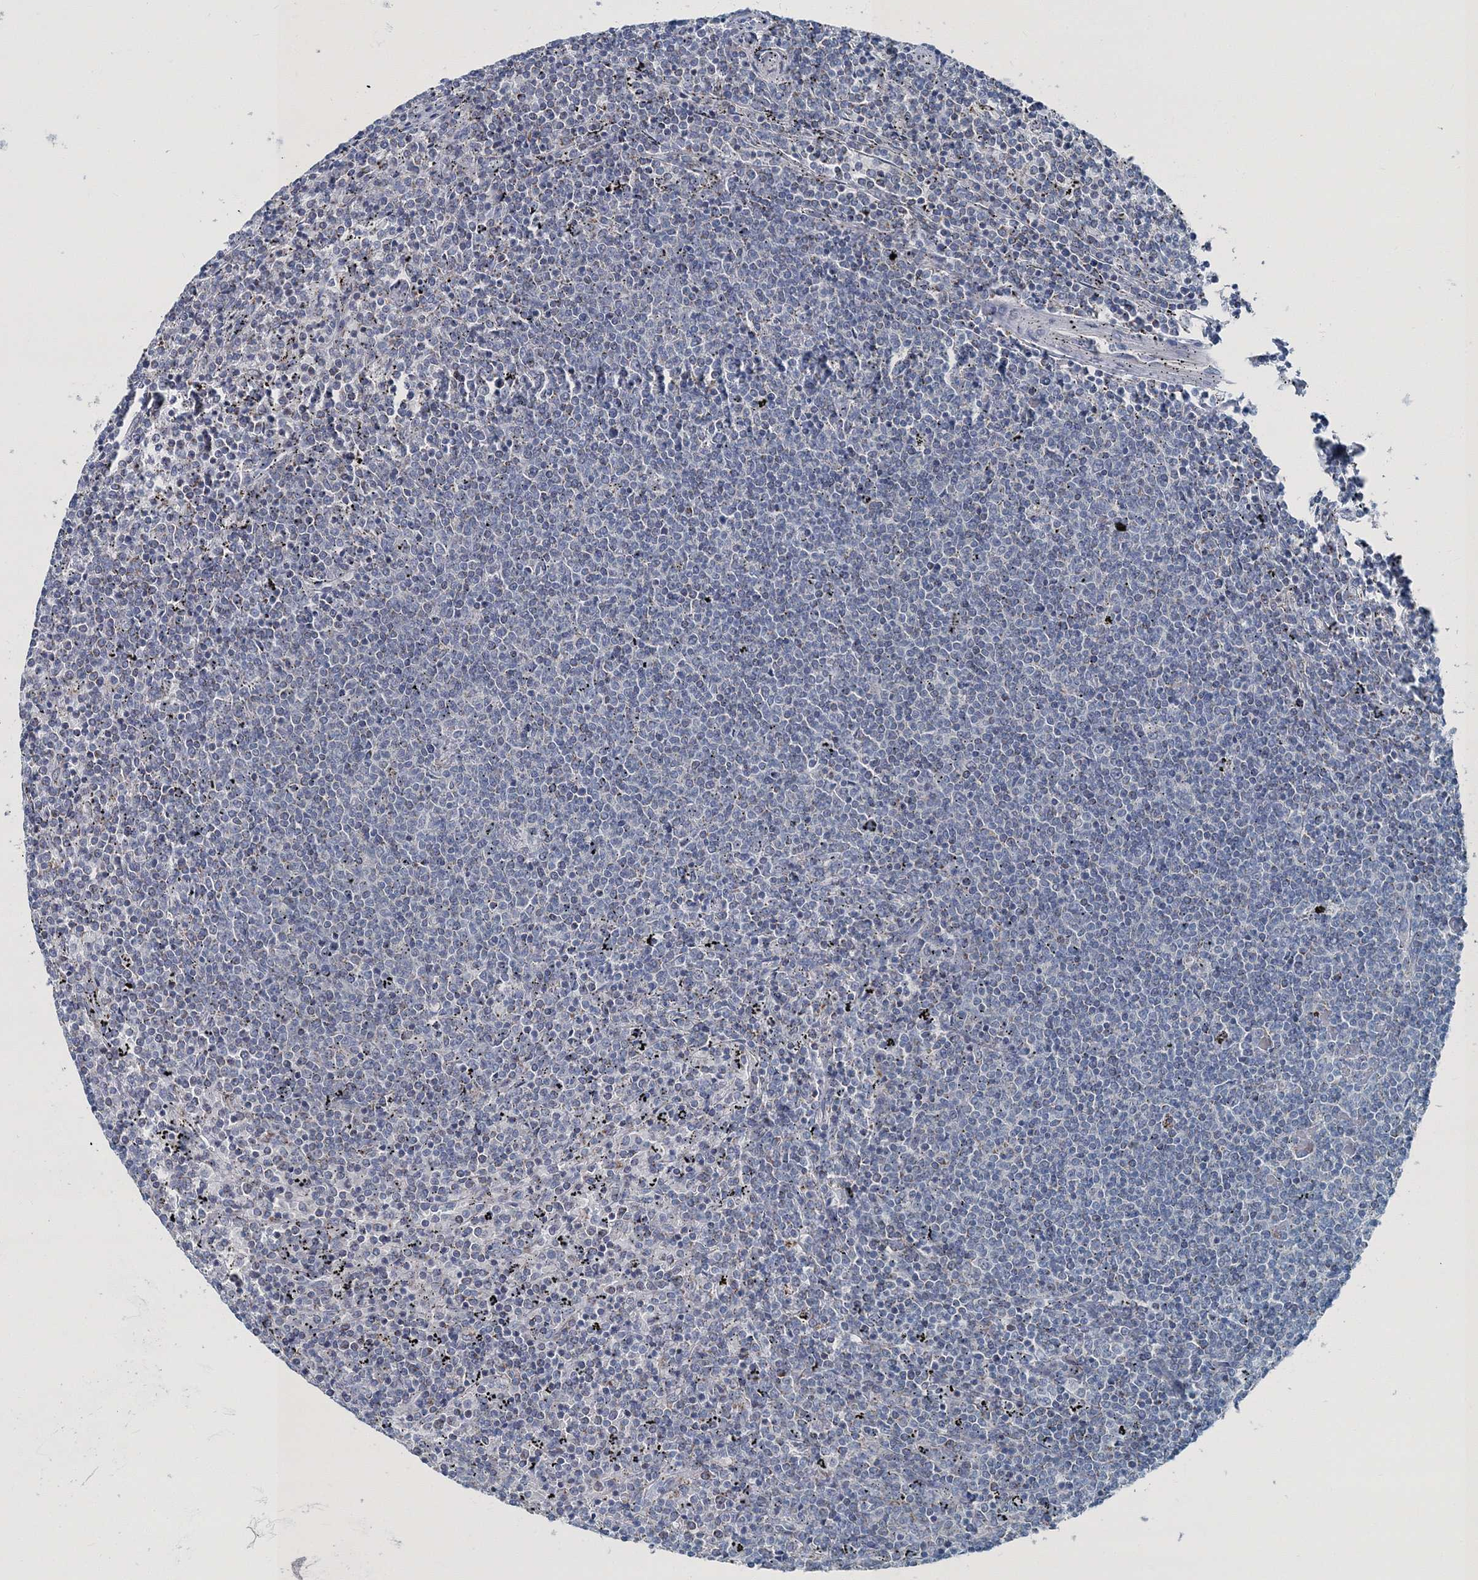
{"staining": {"intensity": "negative", "quantity": "none", "location": "none"}, "tissue": "lymphoma", "cell_type": "Tumor cells", "image_type": "cancer", "snomed": [{"axis": "morphology", "description": "Malignant lymphoma, non-Hodgkin's type, Low grade"}, {"axis": "topography", "description": "Spleen"}], "caption": "Tumor cells show no significant expression in lymphoma. (DAB (3,3'-diaminobenzidine) immunohistochemistry with hematoxylin counter stain).", "gene": "GABARAPL2", "patient": {"sex": "female", "age": 50}}